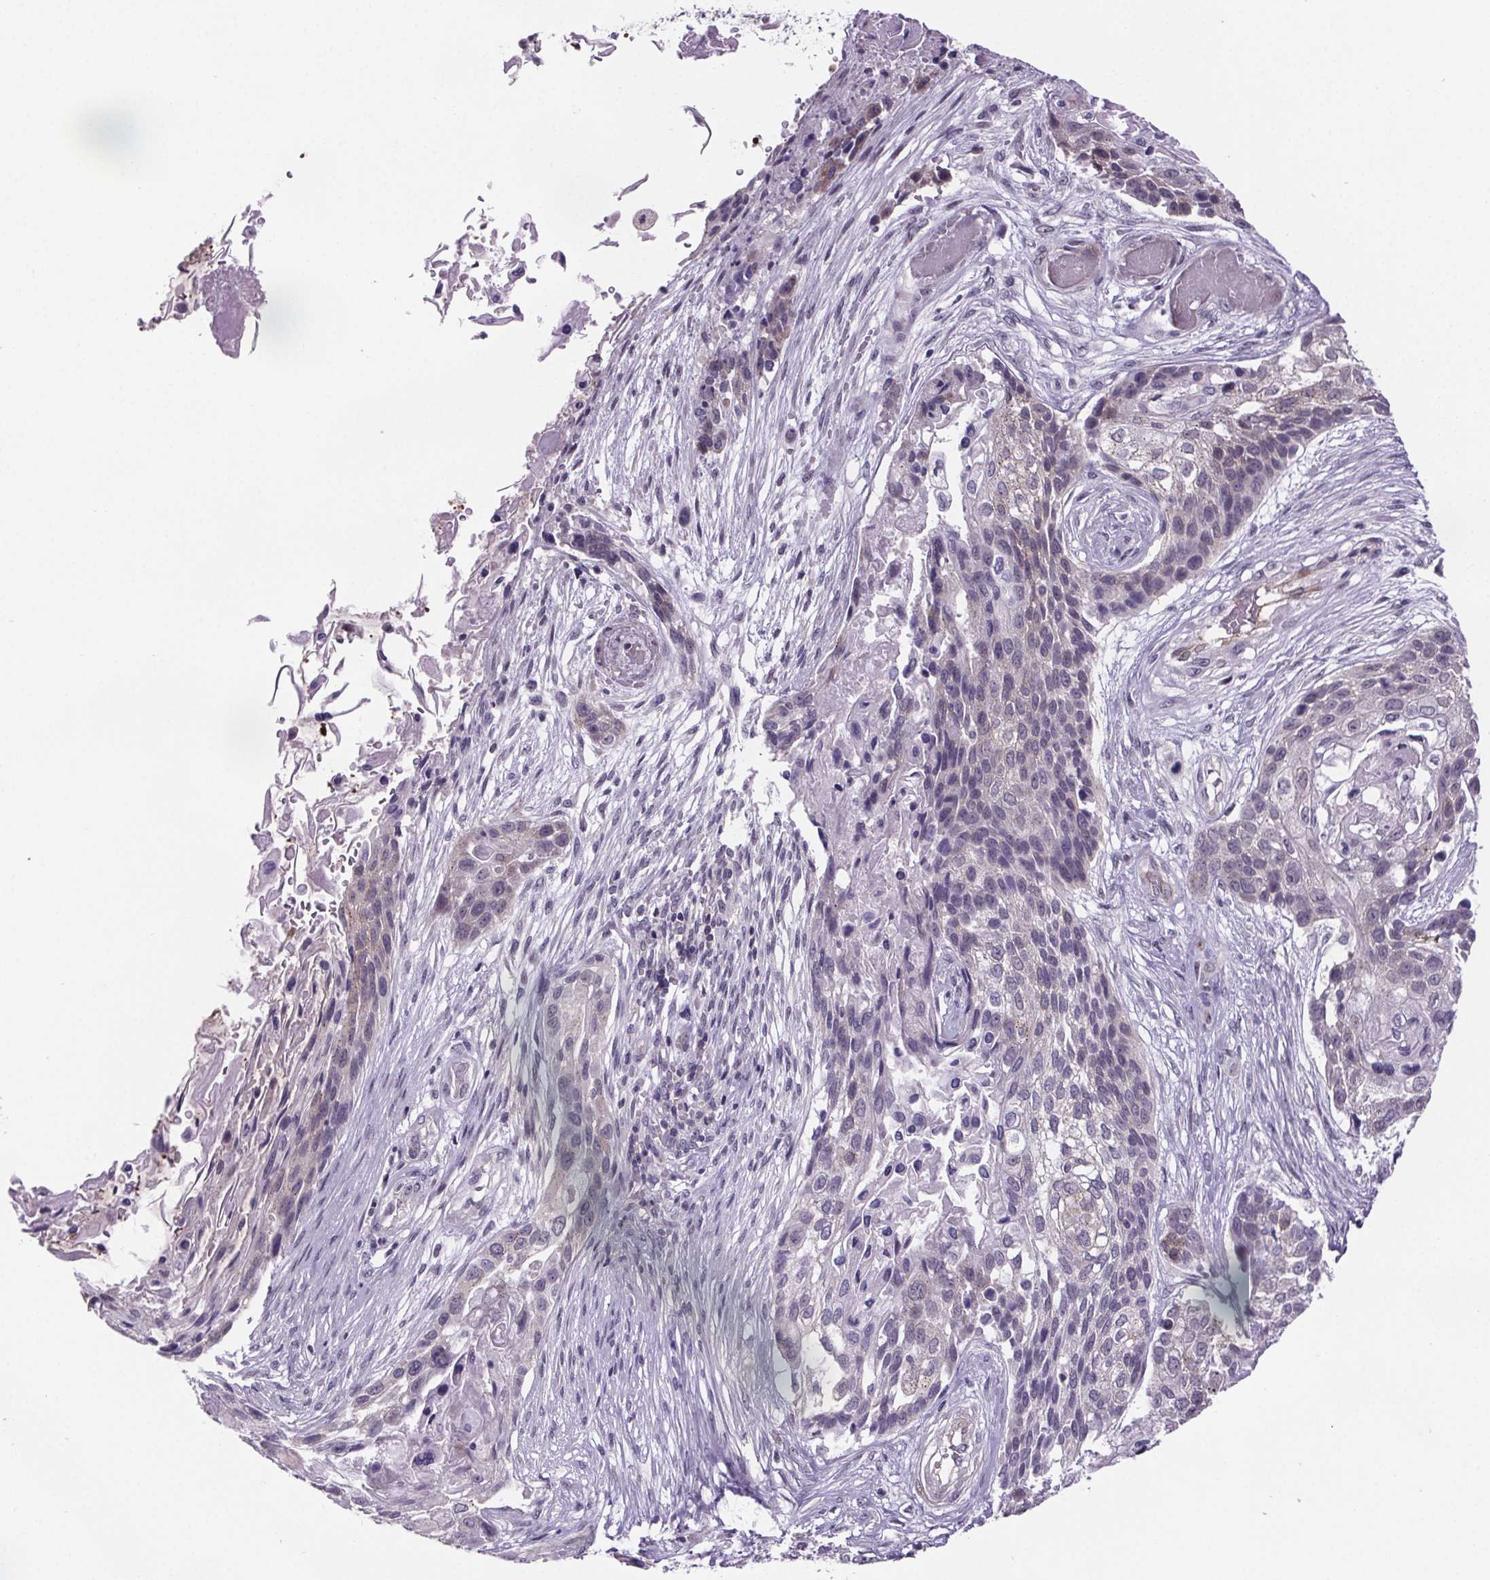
{"staining": {"intensity": "negative", "quantity": "none", "location": "none"}, "tissue": "lung cancer", "cell_type": "Tumor cells", "image_type": "cancer", "snomed": [{"axis": "morphology", "description": "Squamous cell carcinoma, NOS"}, {"axis": "topography", "description": "Lung"}], "caption": "The histopathology image demonstrates no staining of tumor cells in lung cancer (squamous cell carcinoma).", "gene": "TTC12", "patient": {"sex": "male", "age": 69}}